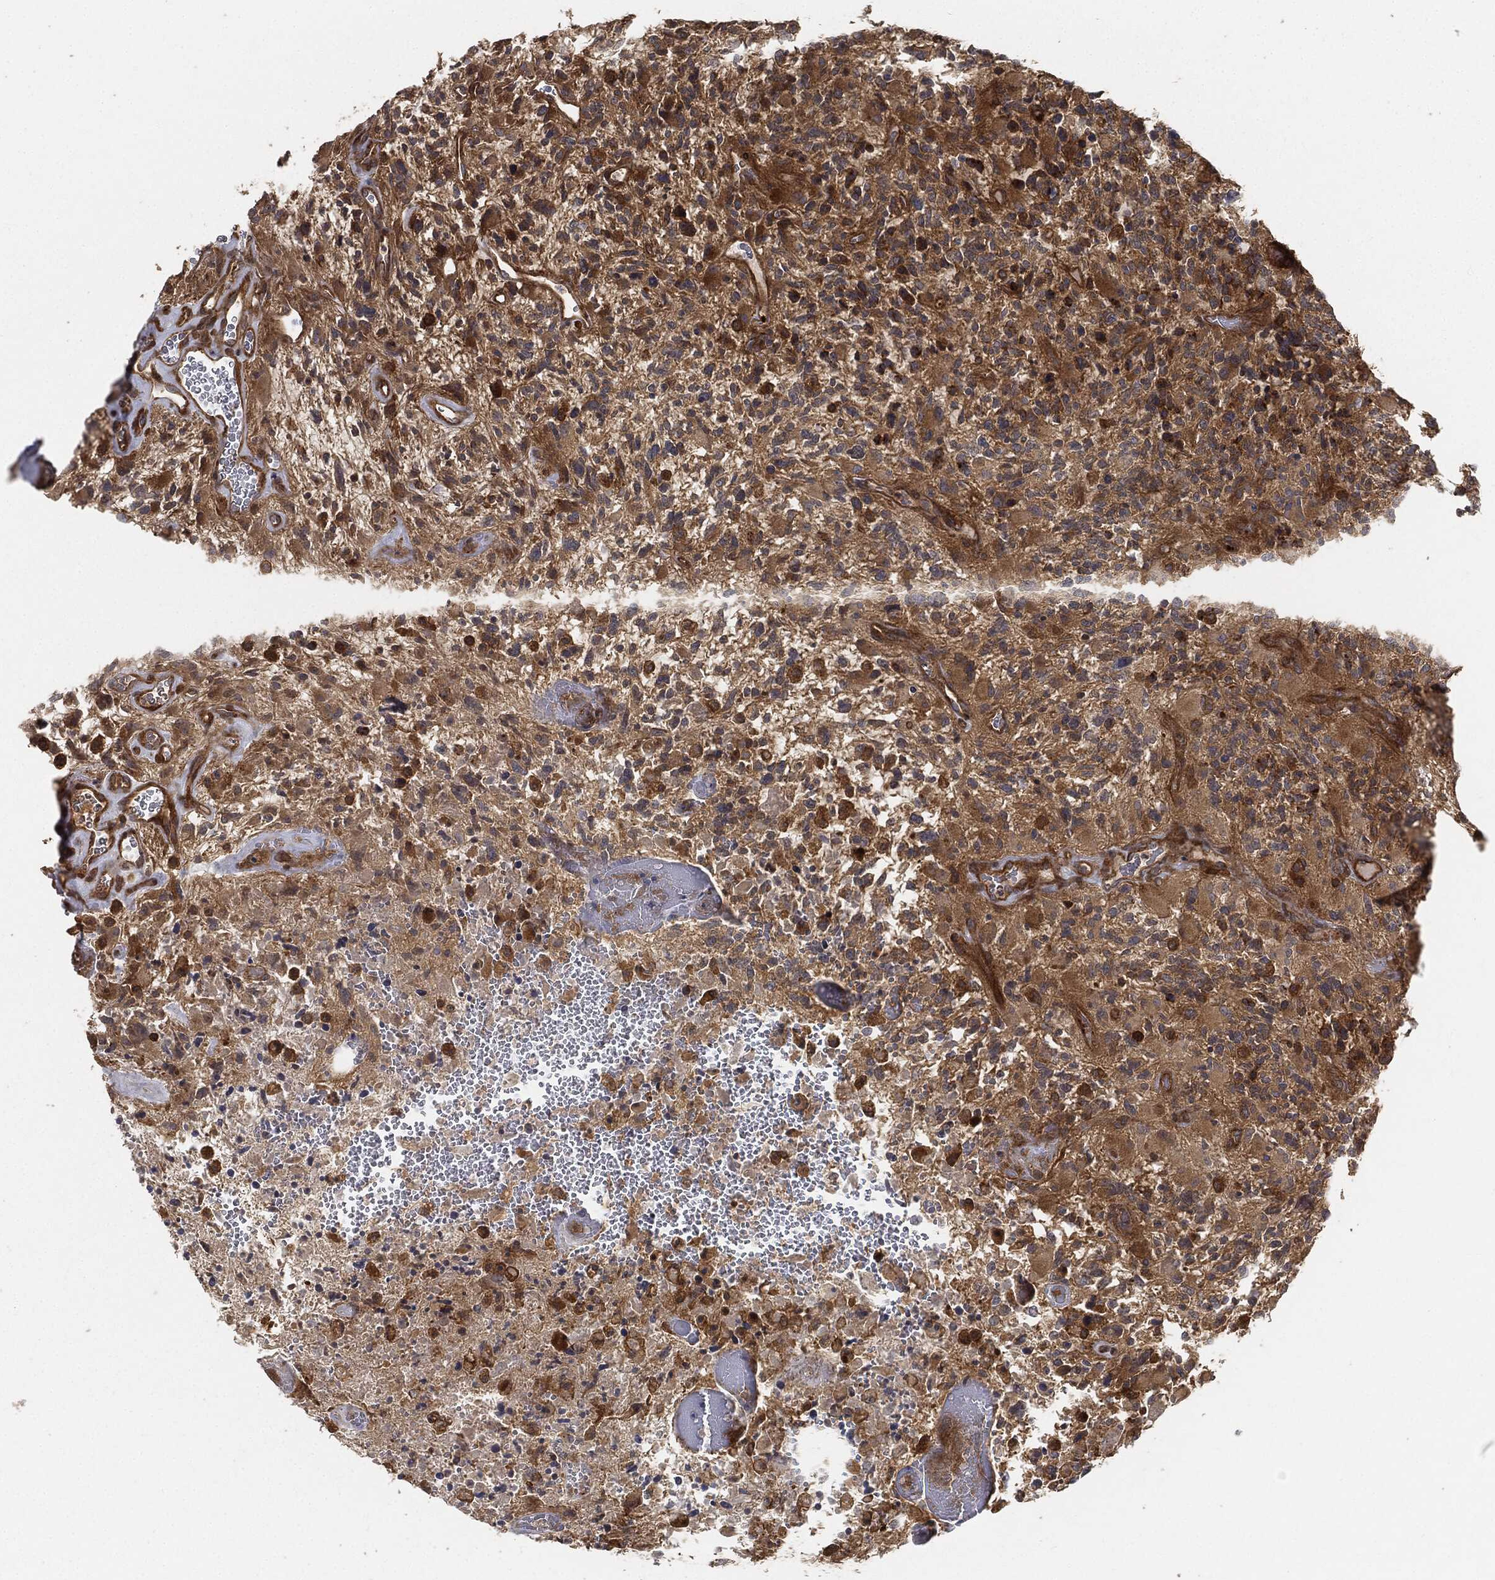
{"staining": {"intensity": "strong", "quantity": "25%-75%", "location": "cytoplasmic/membranous"}, "tissue": "glioma", "cell_type": "Tumor cells", "image_type": "cancer", "snomed": [{"axis": "morphology", "description": "Glioma, malignant, High grade"}, {"axis": "topography", "description": "Brain"}], "caption": "Human glioma stained with a protein marker reveals strong staining in tumor cells.", "gene": "TPT1", "patient": {"sex": "female", "age": 71}}